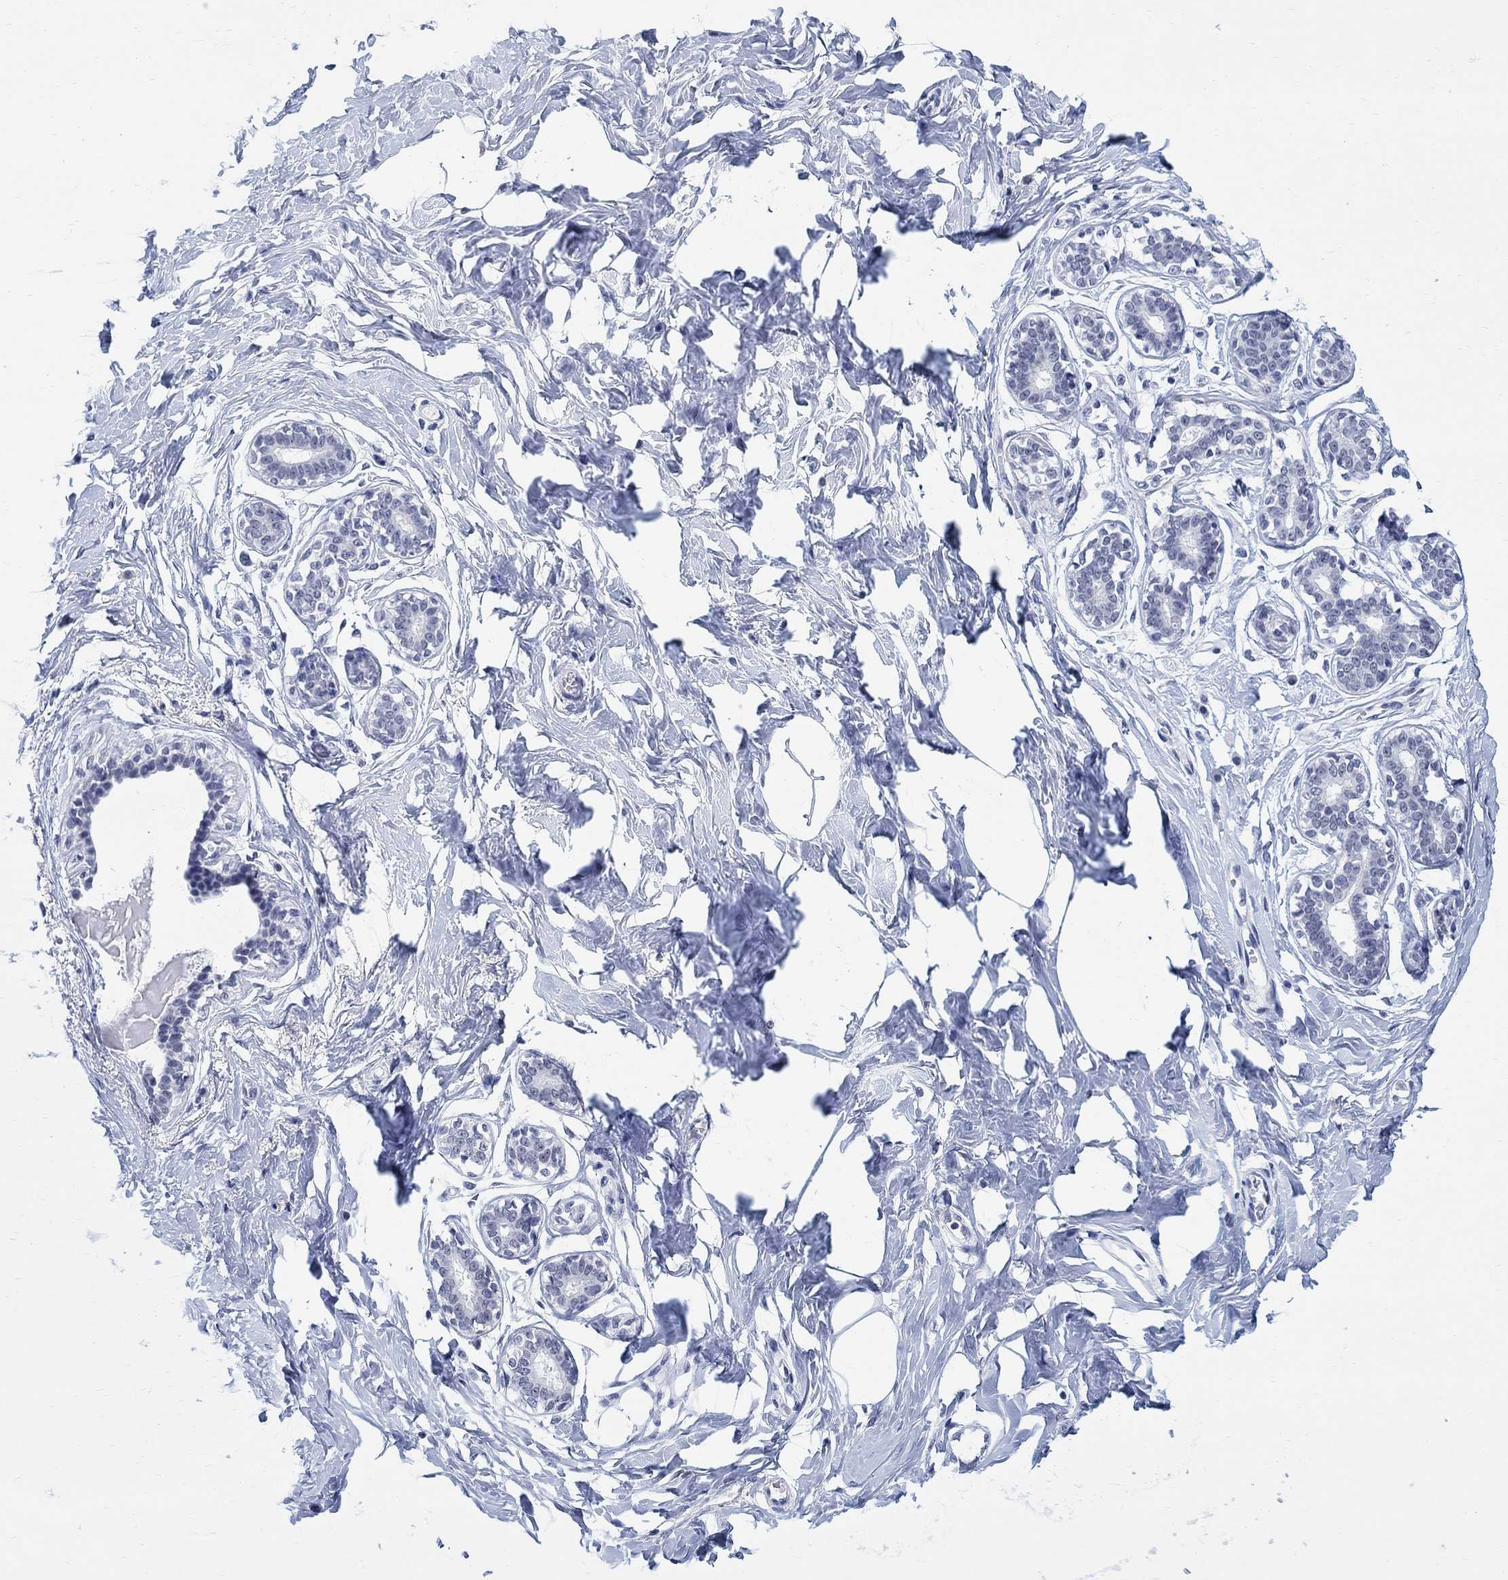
{"staining": {"intensity": "negative", "quantity": "none", "location": "none"}, "tissue": "breast", "cell_type": "Adipocytes", "image_type": "normal", "snomed": [{"axis": "morphology", "description": "Normal tissue, NOS"}, {"axis": "morphology", "description": "Lobular carcinoma, in situ"}, {"axis": "topography", "description": "Breast"}], "caption": "Histopathology image shows no significant protein positivity in adipocytes of normal breast.", "gene": "ANKS1B", "patient": {"sex": "female", "age": 35}}